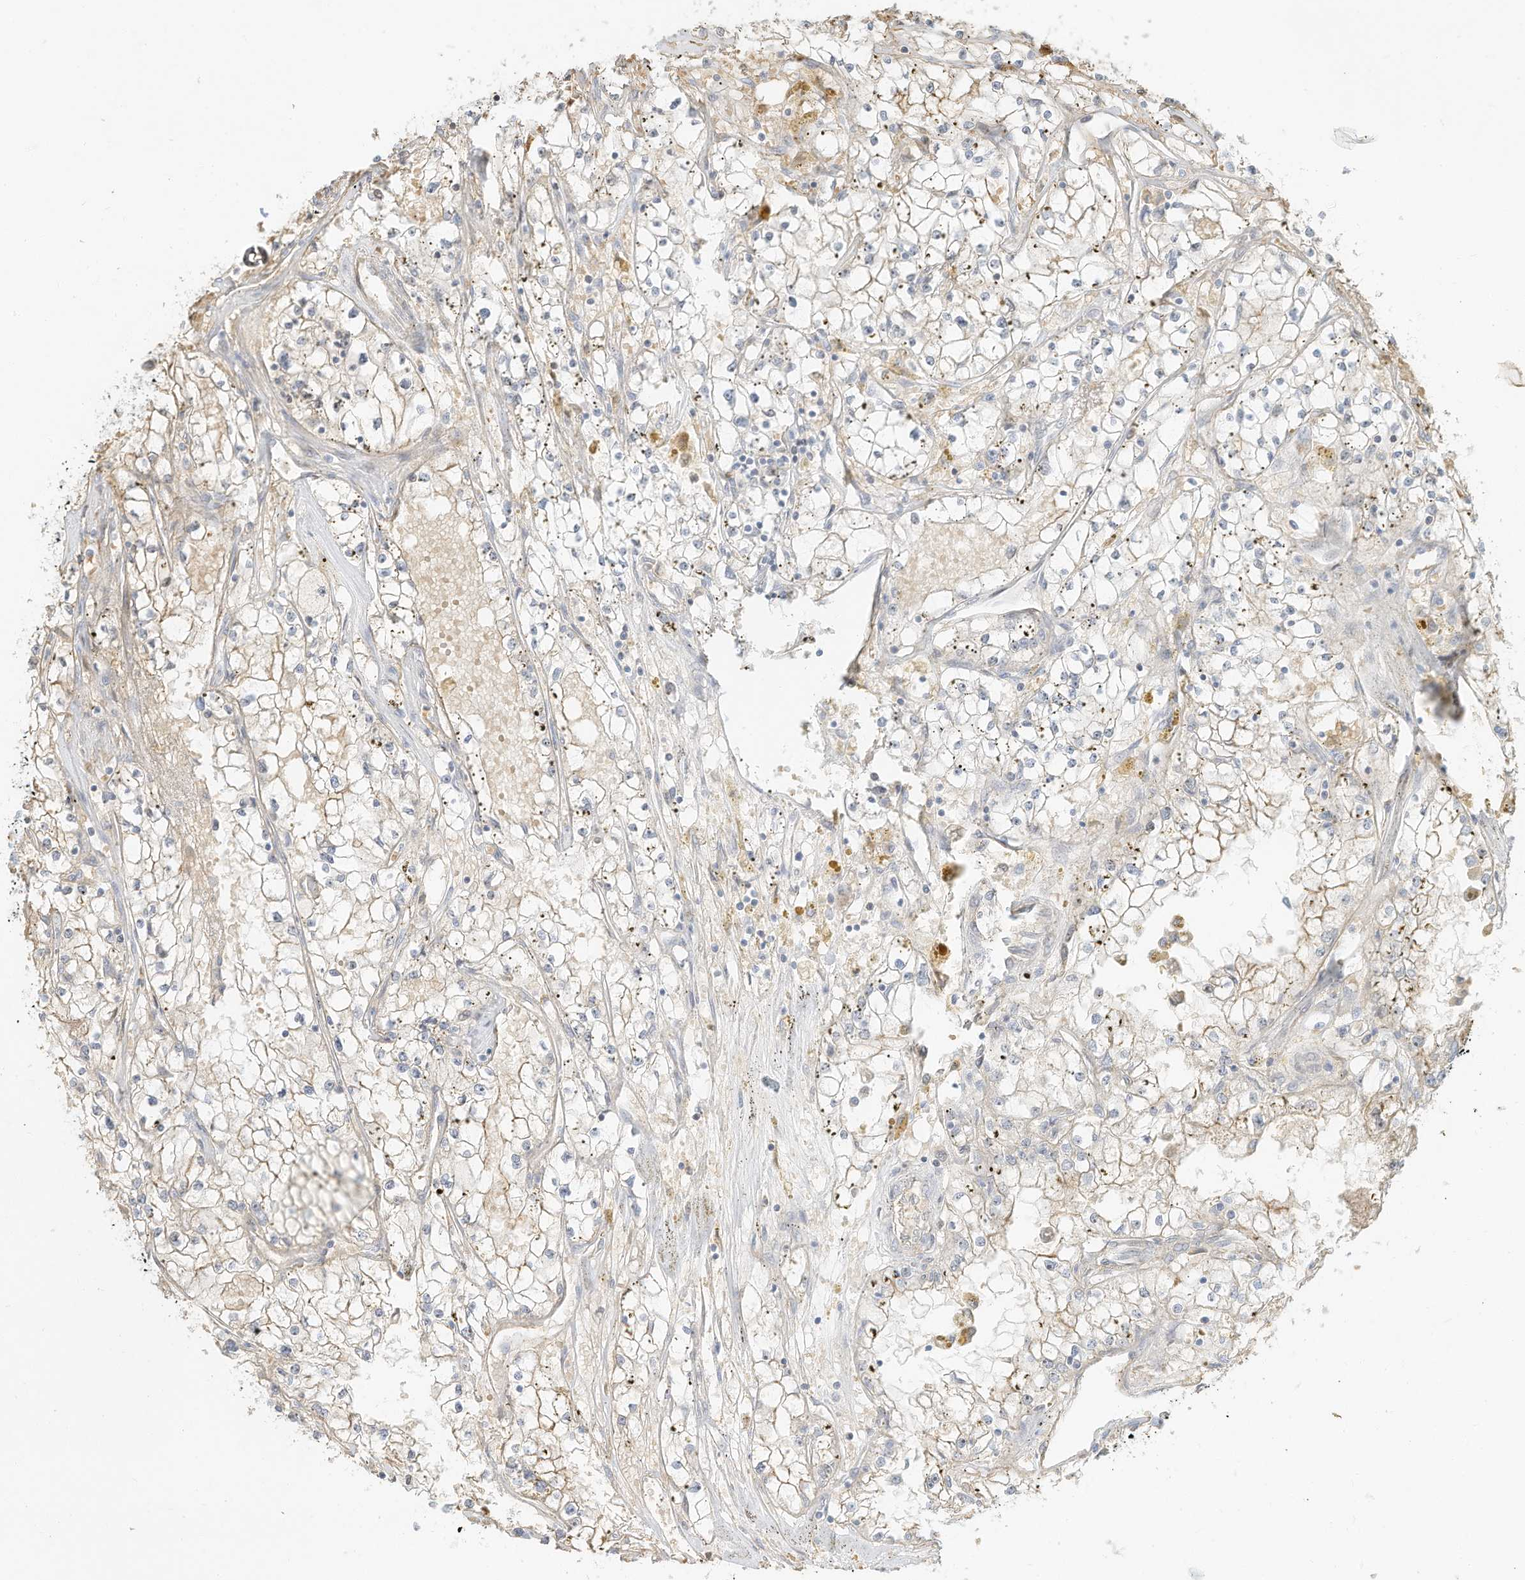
{"staining": {"intensity": "weak", "quantity": "25%-75%", "location": "cytoplasmic/membranous"}, "tissue": "renal cancer", "cell_type": "Tumor cells", "image_type": "cancer", "snomed": [{"axis": "morphology", "description": "Adenocarcinoma, NOS"}, {"axis": "topography", "description": "Kidney"}], "caption": "Weak cytoplasmic/membranous protein positivity is present in approximately 25%-75% of tumor cells in renal adenocarcinoma. (brown staining indicates protein expression, while blue staining denotes nuclei).", "gene": "OFD1", "patient": {"sex": "male", "age": 56}}